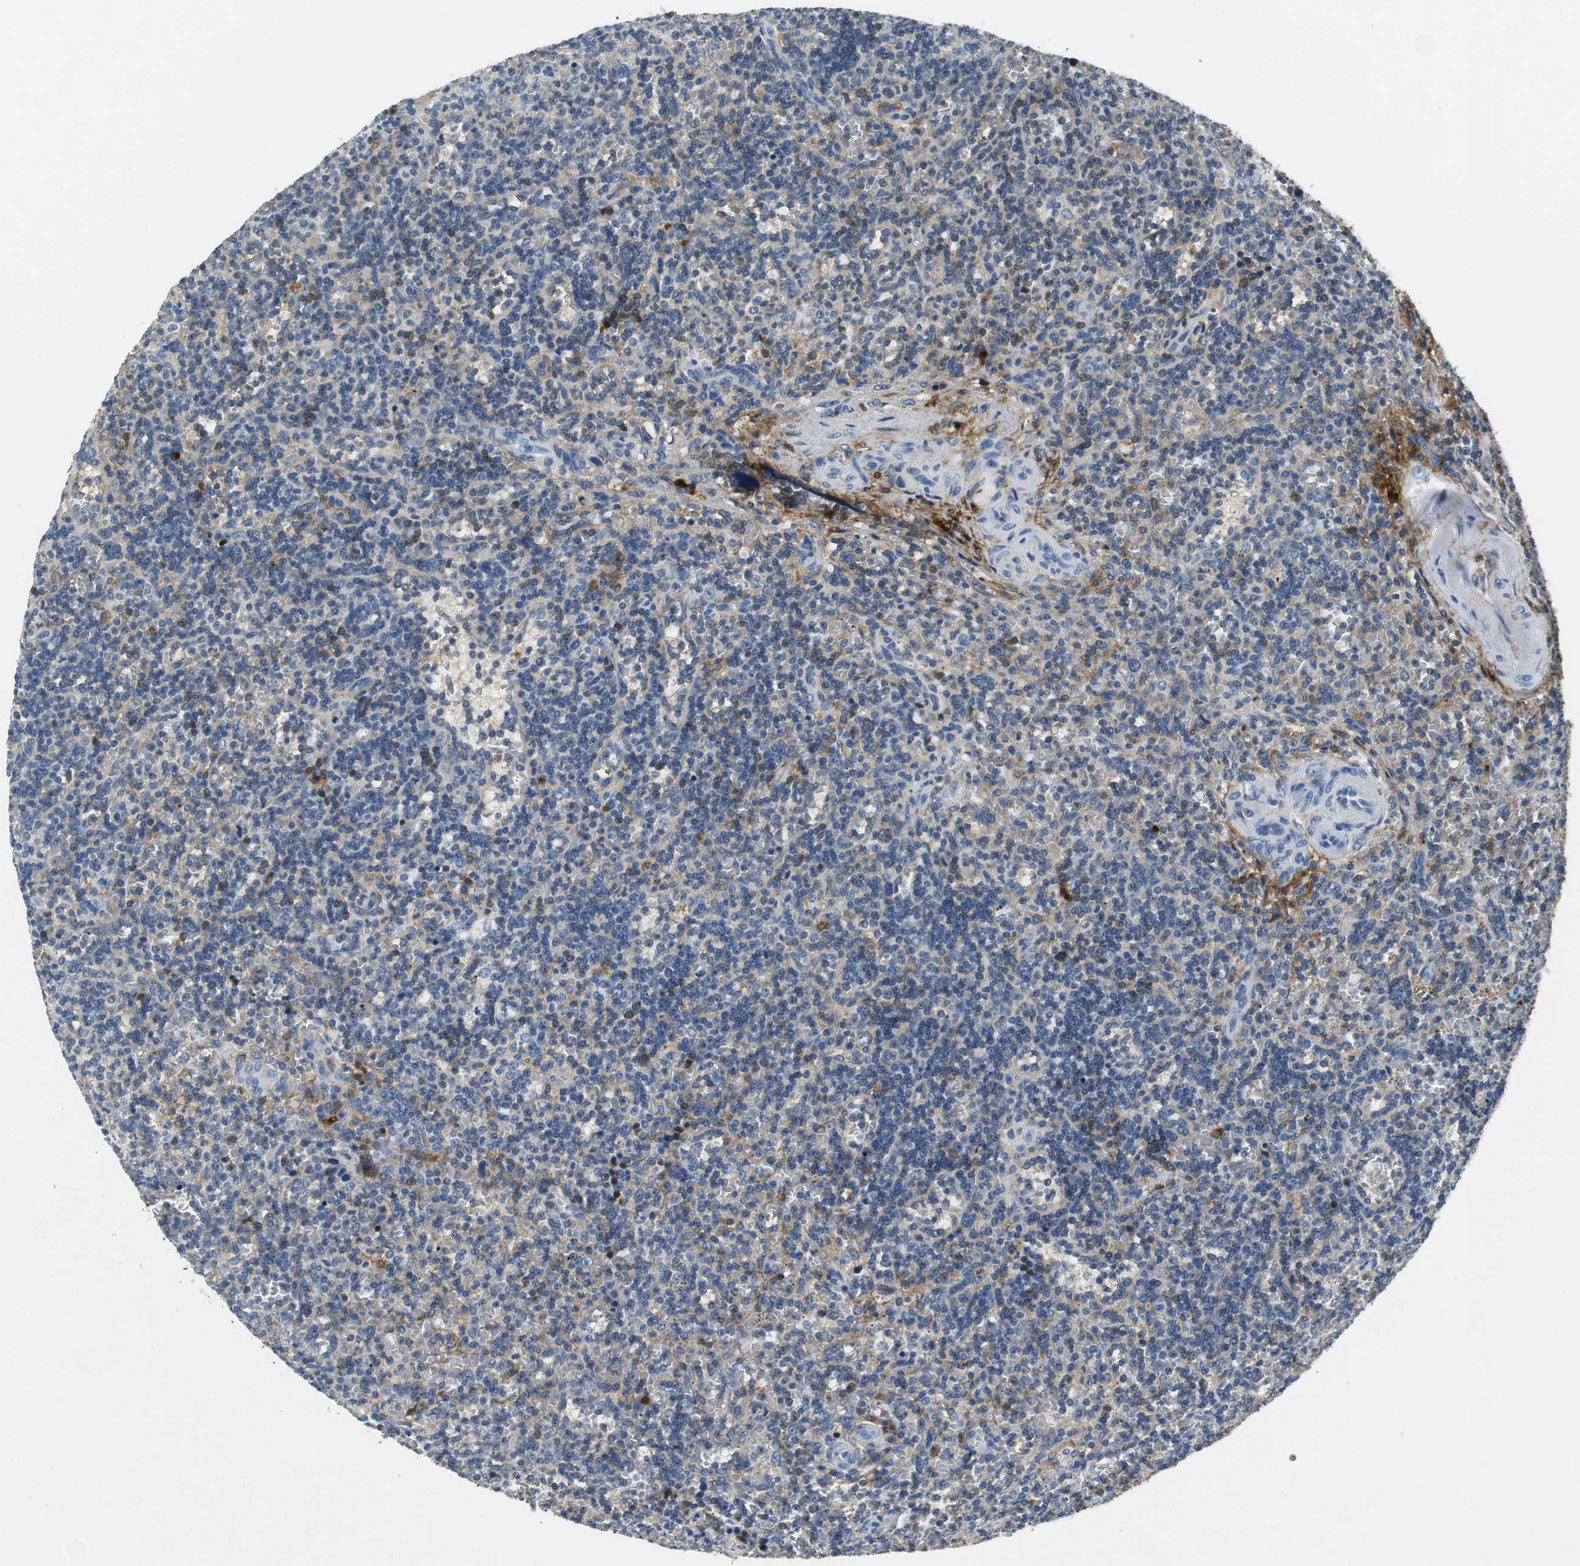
{"staining": {"intensity": "weak", "quantity": "25%-75%", "location": "cytoplasmic/membranous"}, "tissue": "lymphoma", "cell_type": "Tumor cells", "image_type": "cancer", "snomed": [{"axis": "morphology", "description": "Malignant lymphoma, non-Hodgkin's type, Low grade"}, {"axis": "topography", "description": "Spleen"}], "caption": "This is an image of IHC staining of lymphoma, which shows weak expression in the cytoplasmic/membranous of tumor cells.", "gene": "ORM1", "patient": {"sex": "male", "age": 73}}